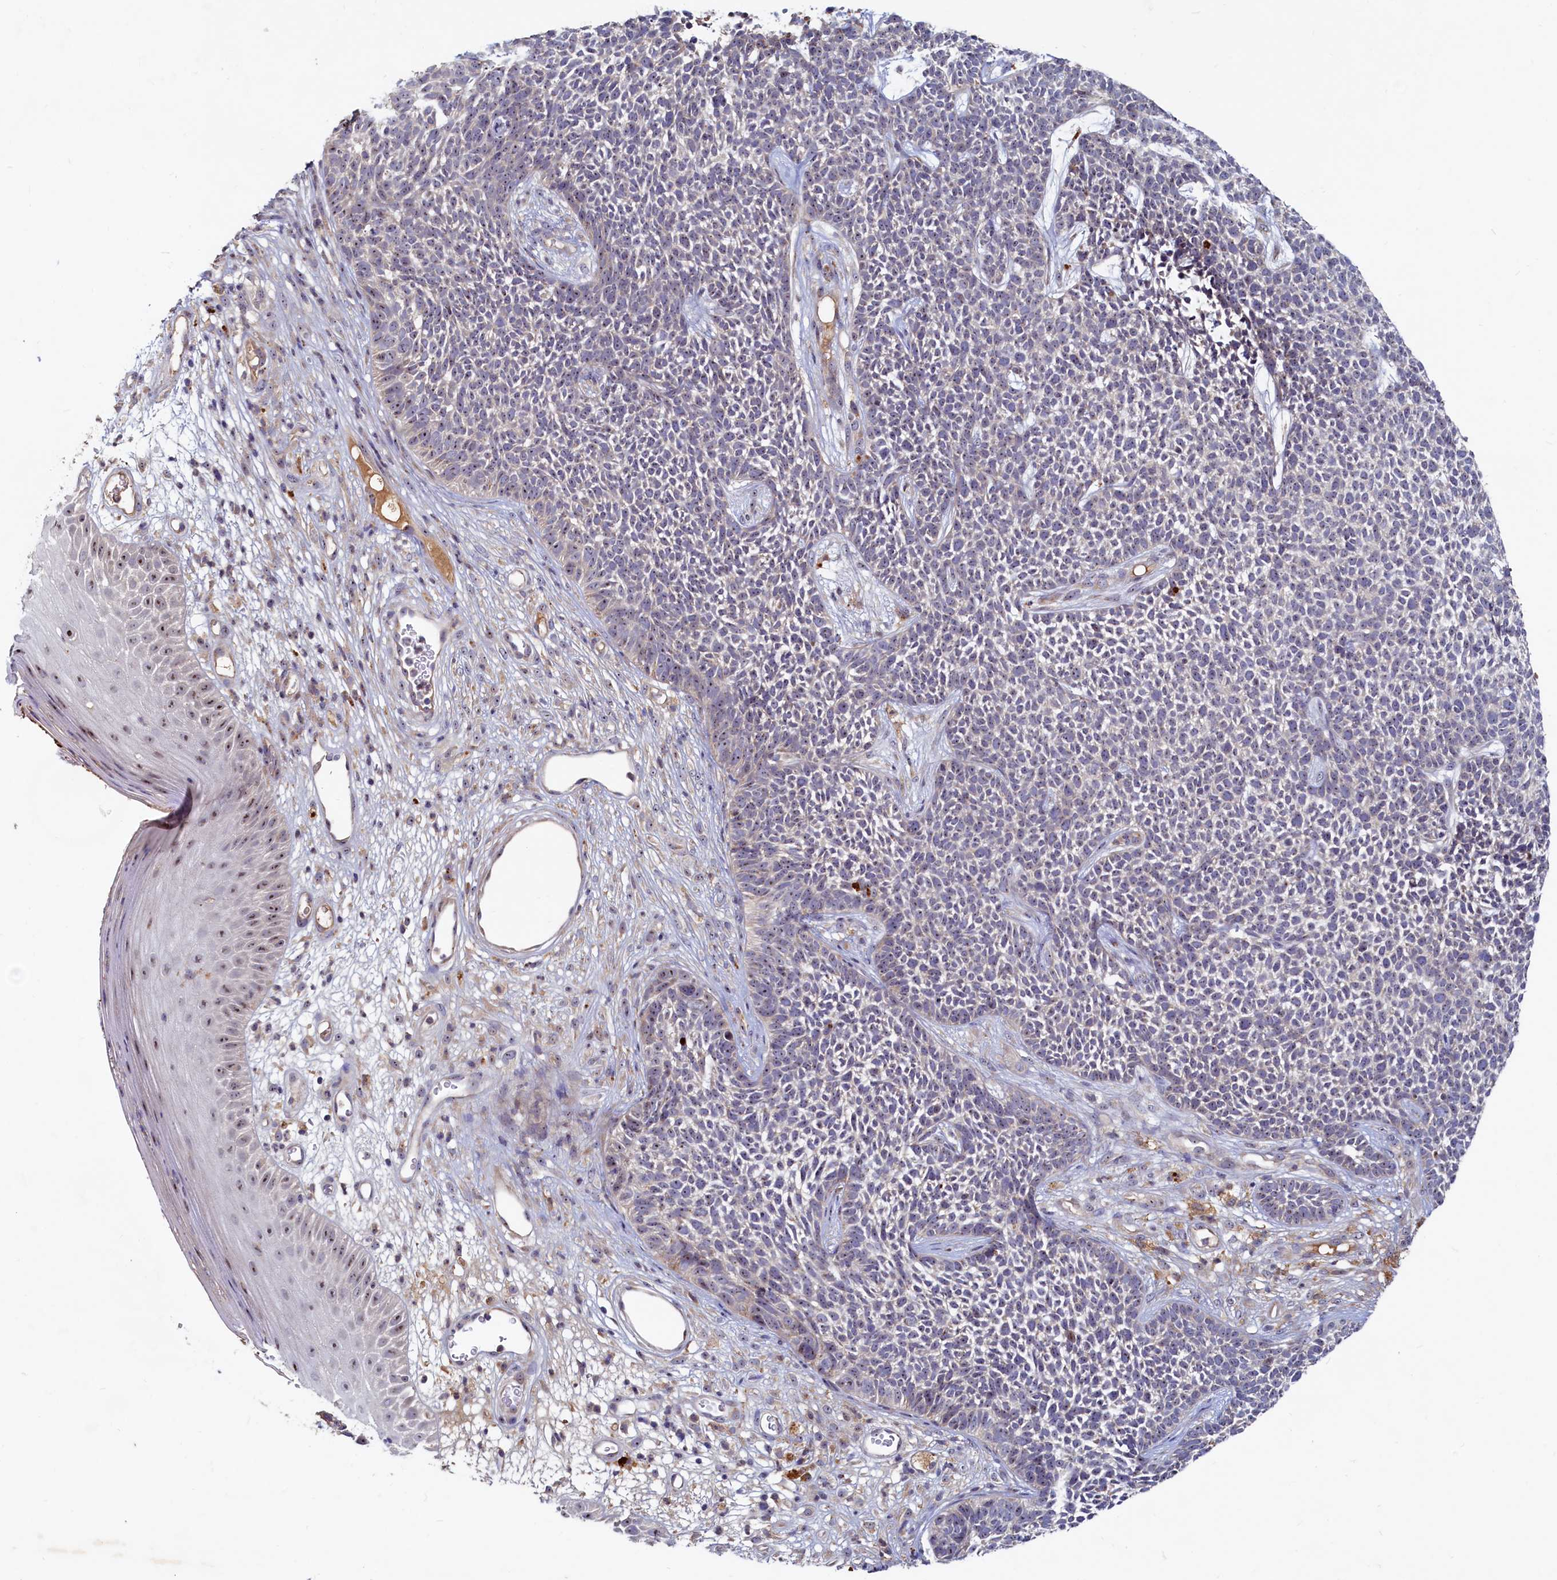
{"staining": {"intensity": "weak", "quantity": "25%-75%", "location": "nuclear"}, "tissue": "skin cancer", "cell_type": "Tumor cells", "image_type": "cancer", "snomed": [{"axis": "morphology", "description": "Basal cell carcinoma"}, {"axis": "topography", "description": "Skin"}], "caption": "Brown immunohistochemical staining in skin cancer (basal cell carcinoma) exhibits weak nuclear positivity in about 25%-75% of tumor cells.", "gene": "RGS7BP", "patient": {"sex": "female", "age": 84}}